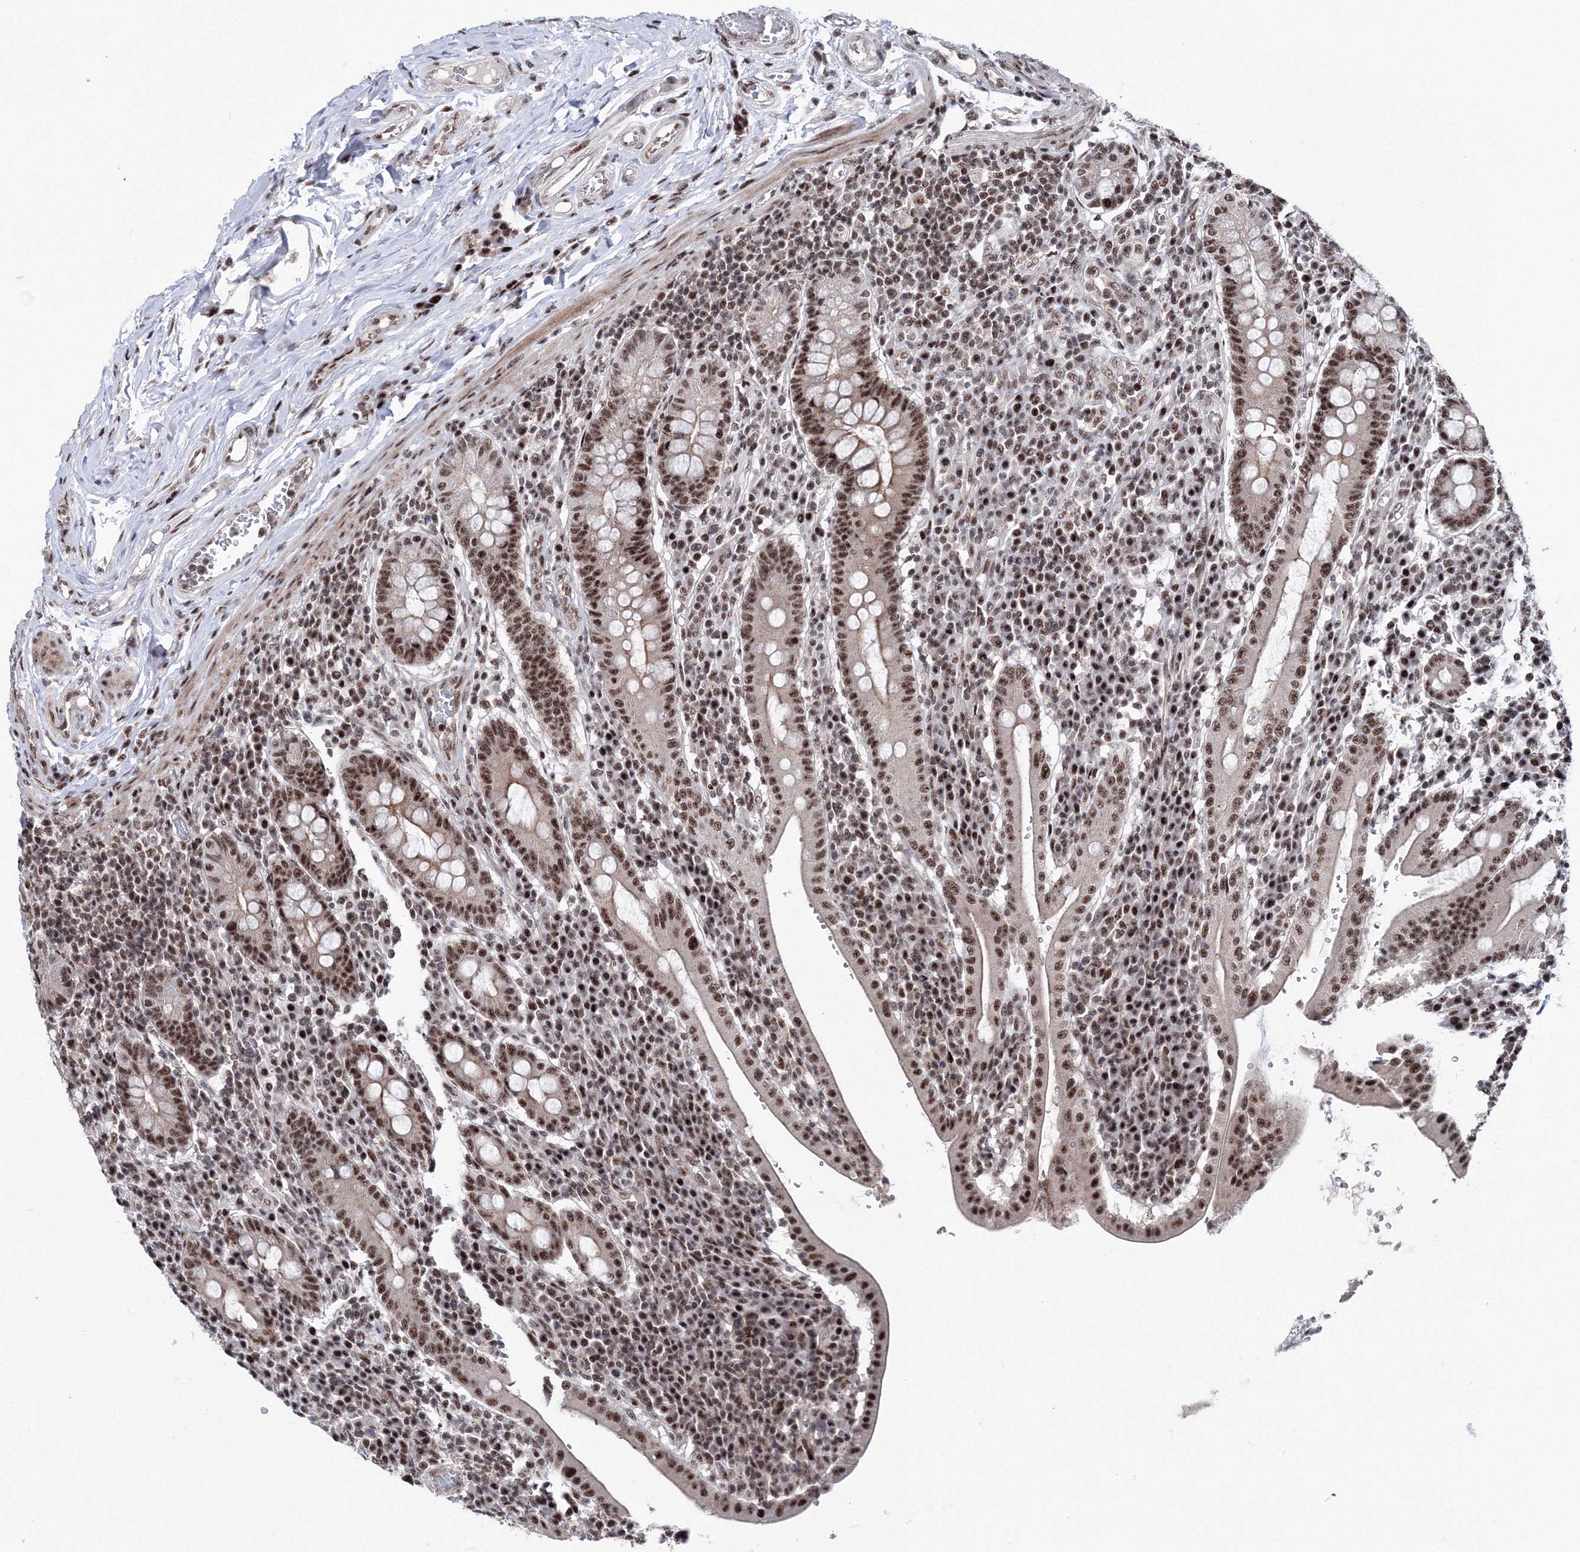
{"staining": {"intensity": "strong", "quantity": ">75%", "location": "nuclear"}, "tissue": "duodenum", "cell_type": "Glandular cells", "image_type": "normal", "snomed": [{"axis": "morphology", "description": "Normal tissue, NOS"}, {"axis": "morphology", "description": "Adenocarcinoma, NOS"}, {"axis": "topography", "description": "Pancreas"}, {"axis": "topography", "description": "Duodenum"}], "caption": "High-magnification brightfield microscopy of unremarkable duodenum stained with DAB (3,3'-diaminobenzidine) (brown) and counterstained with hematoxylin (blue). glandular cells exhibit strong nuclear positivity is appreciated in about>75% of cells. The protein is stained brown, and the nuclei are stained in blue (DAB IHC with brightfield microscopy, high magnification).", "gene": "TATDN2", "patient": {"sex": "male", "age": 50}}